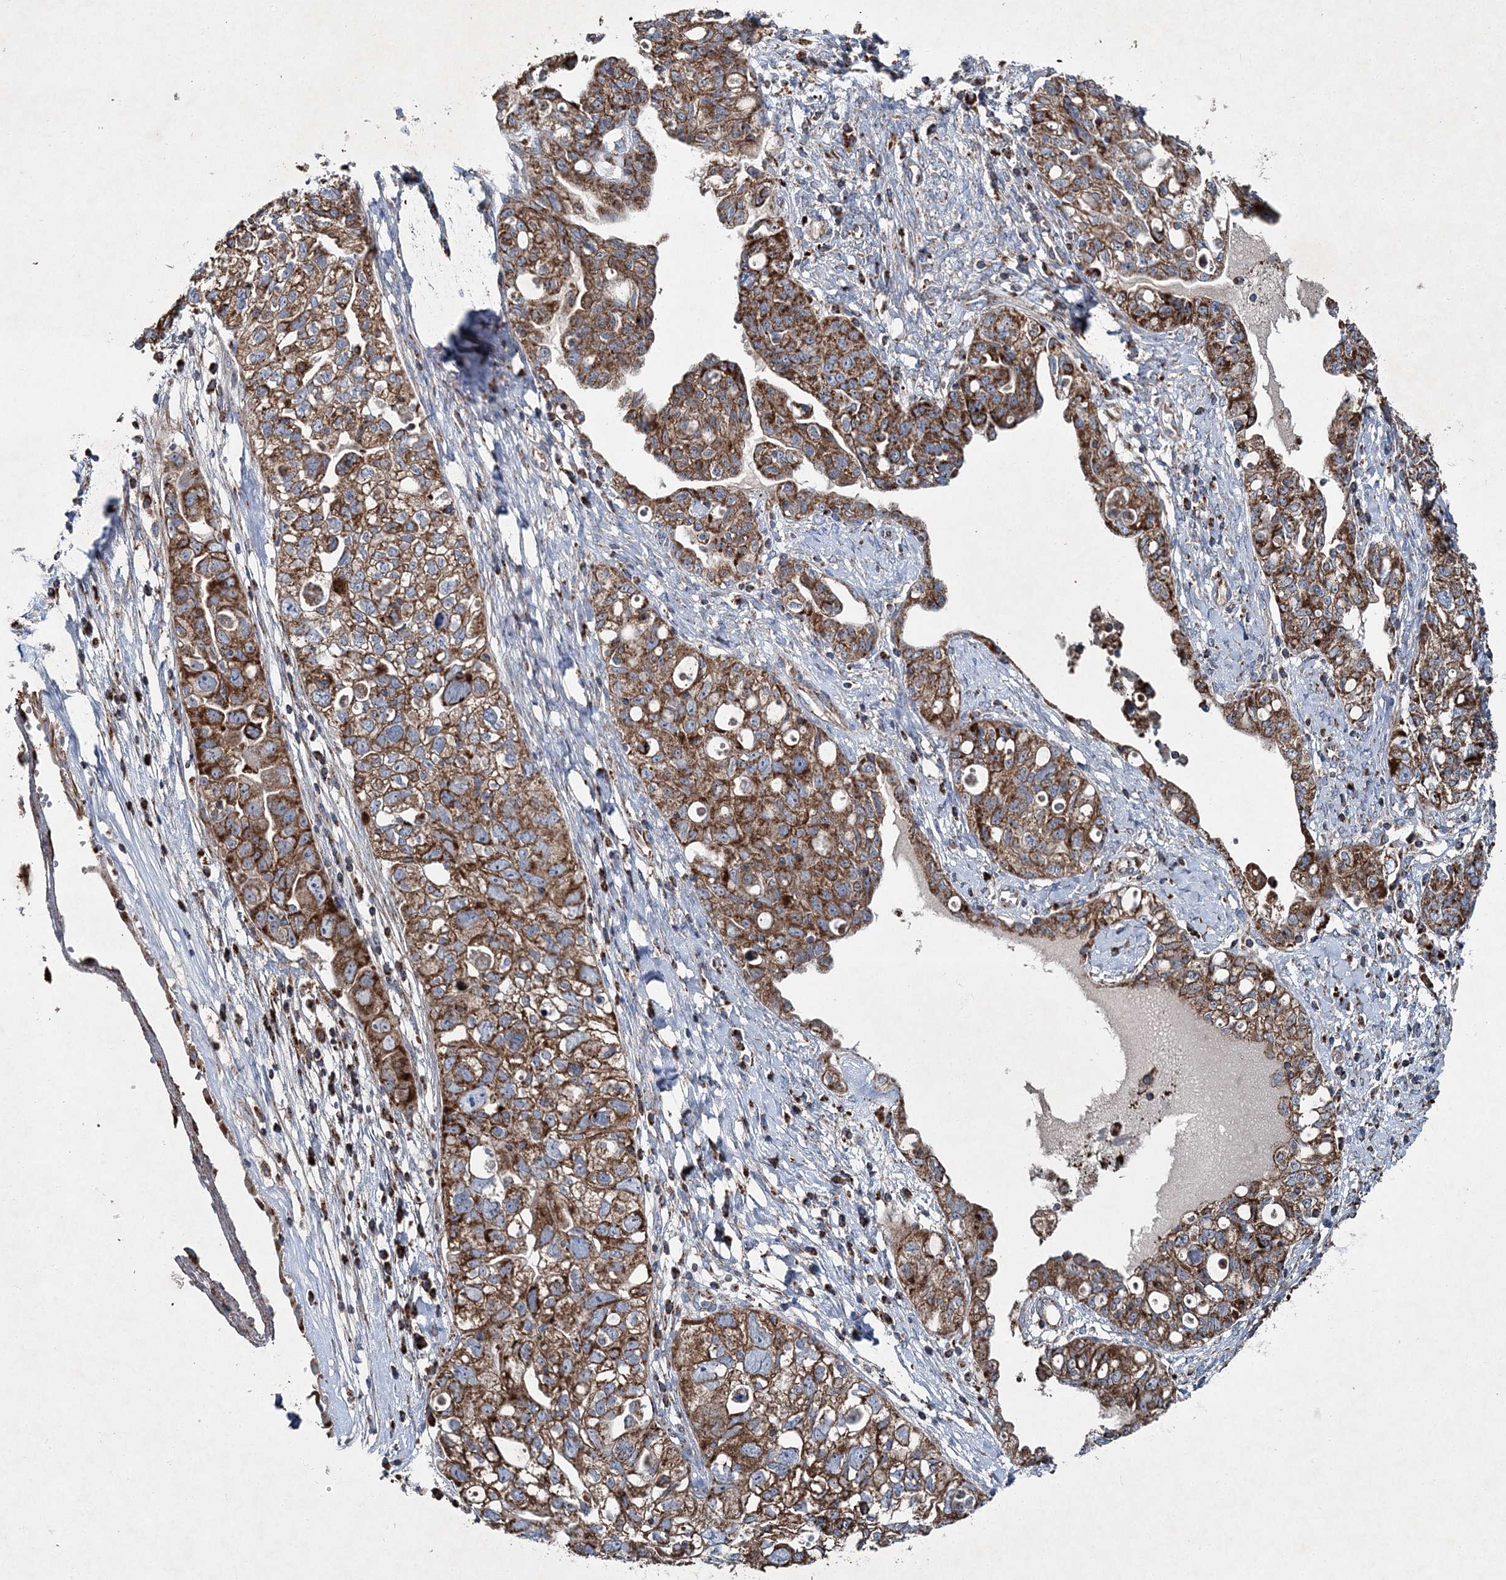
{"staining": {"intensity": "strong", "quantity": ">75%", "location": "cytoplasmic/membranous"}, "tissue": "ovarian cancer", "cell_type": "Tumor cells", "image_type": "cancer", "snomed": [{"axis": "morphology", "description": "Carcinoma, NOS"}, {"axis": "morphology", "description": "Cystadenocarcinoma, serous, NOS"}, {"axis": "topography", "description": "Ovary"}], "caption": "Protein staining of ovarian cancer tissue demonstrates strong cytoplasmic/membranous expression in approximately >75% of tumor cells.", "gene": "SPAG16", "patient": {"sex": "female", "age": 69}}